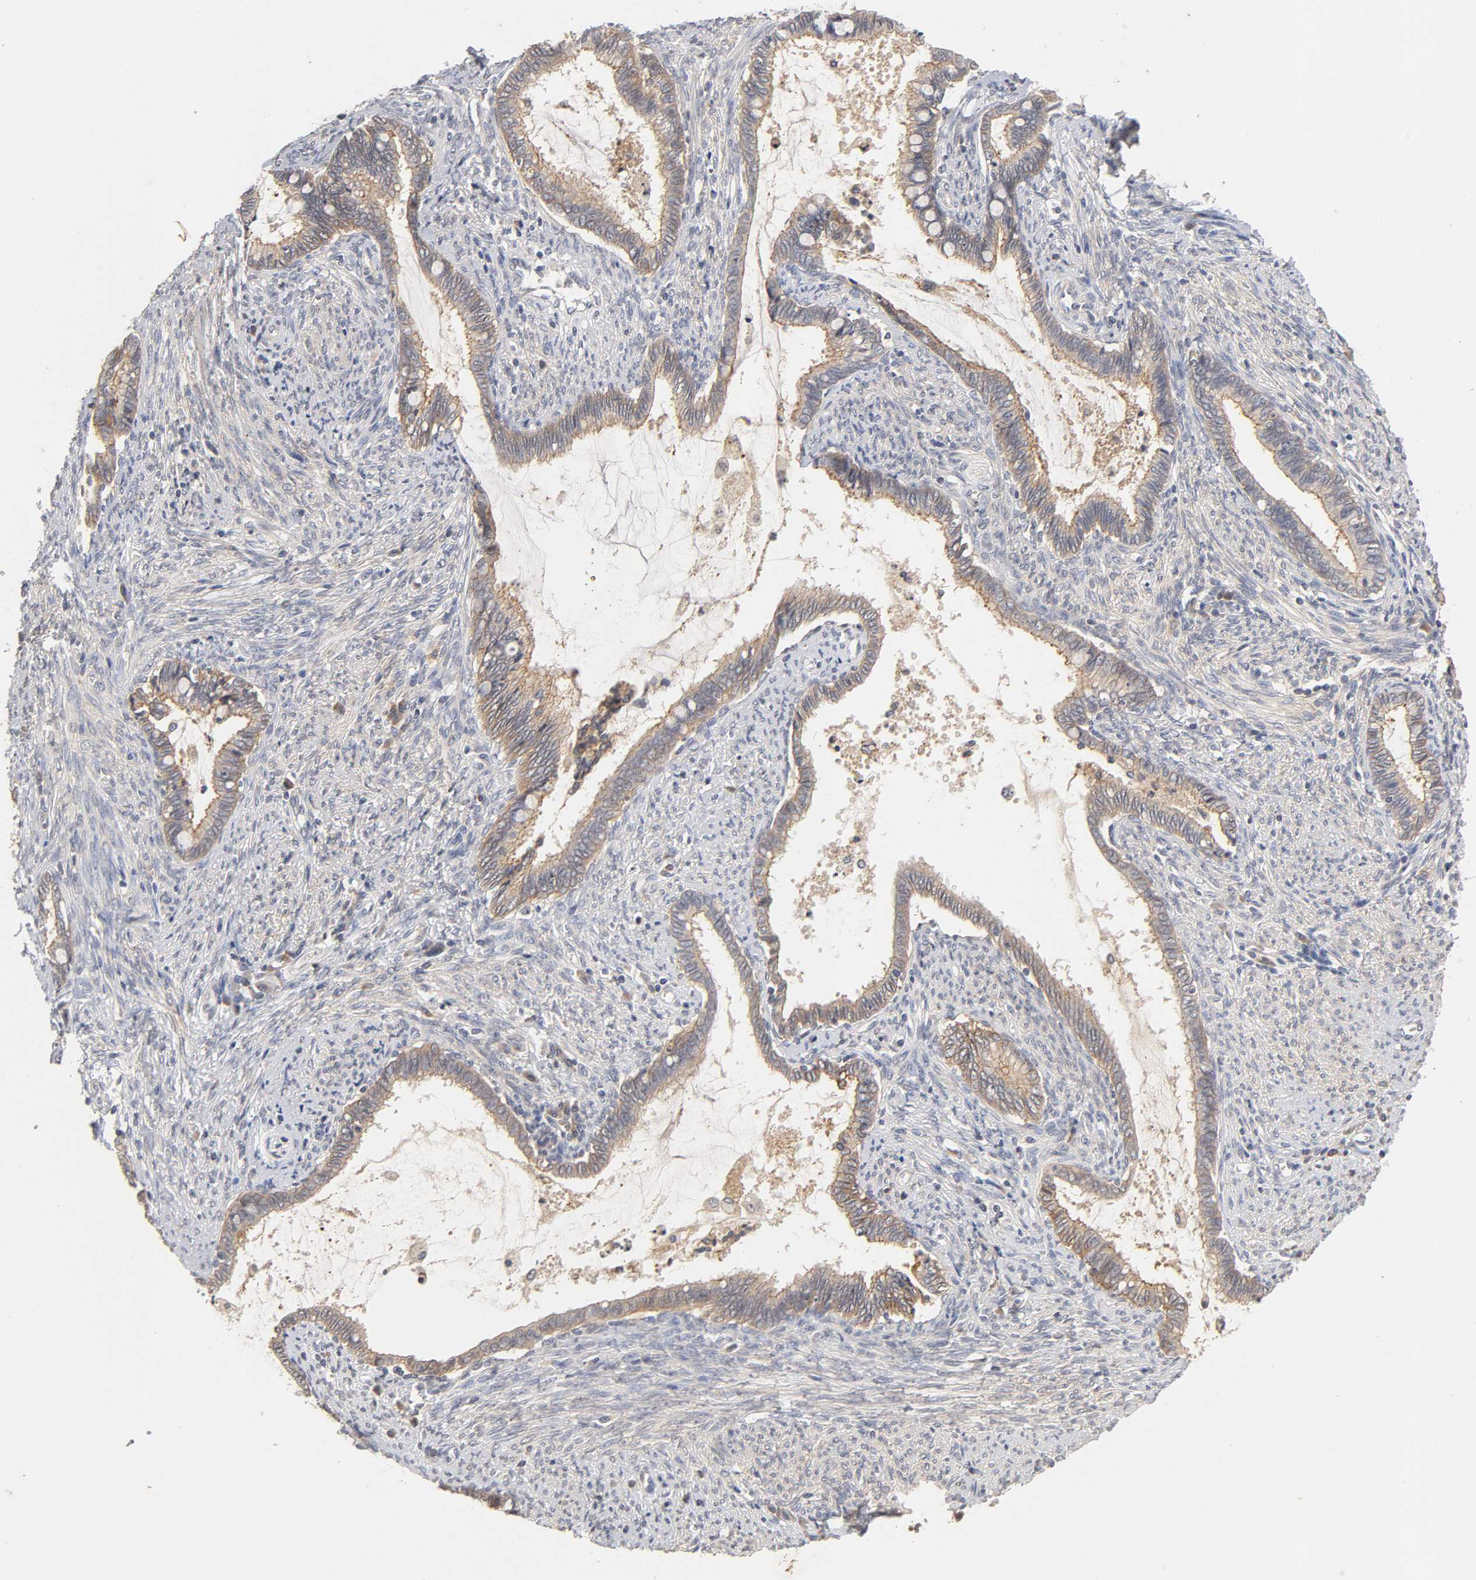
{"staining": {"intensity": "moderate", "quantity": "25%-75%", "location": "cytoplasmic/membranous"}, "tissue": "cervical cancer", "cell_type": "Tumor cells", "image_type": "cancer", "snomed": [{"axis": "morphology", "description": "Adenocarcinoma, NOS"}, {"axis": "topography", "description": "Cervix"}], "caption": "Immunohistochemical staining of human adenocarcinoma (cervical) displays medium levels of moderate cytoplasmic/membranous staining in approximately 25%-75% of tumor cells.", "gene": "CXADR", "patient": {"sex": "female", "age": 44}}